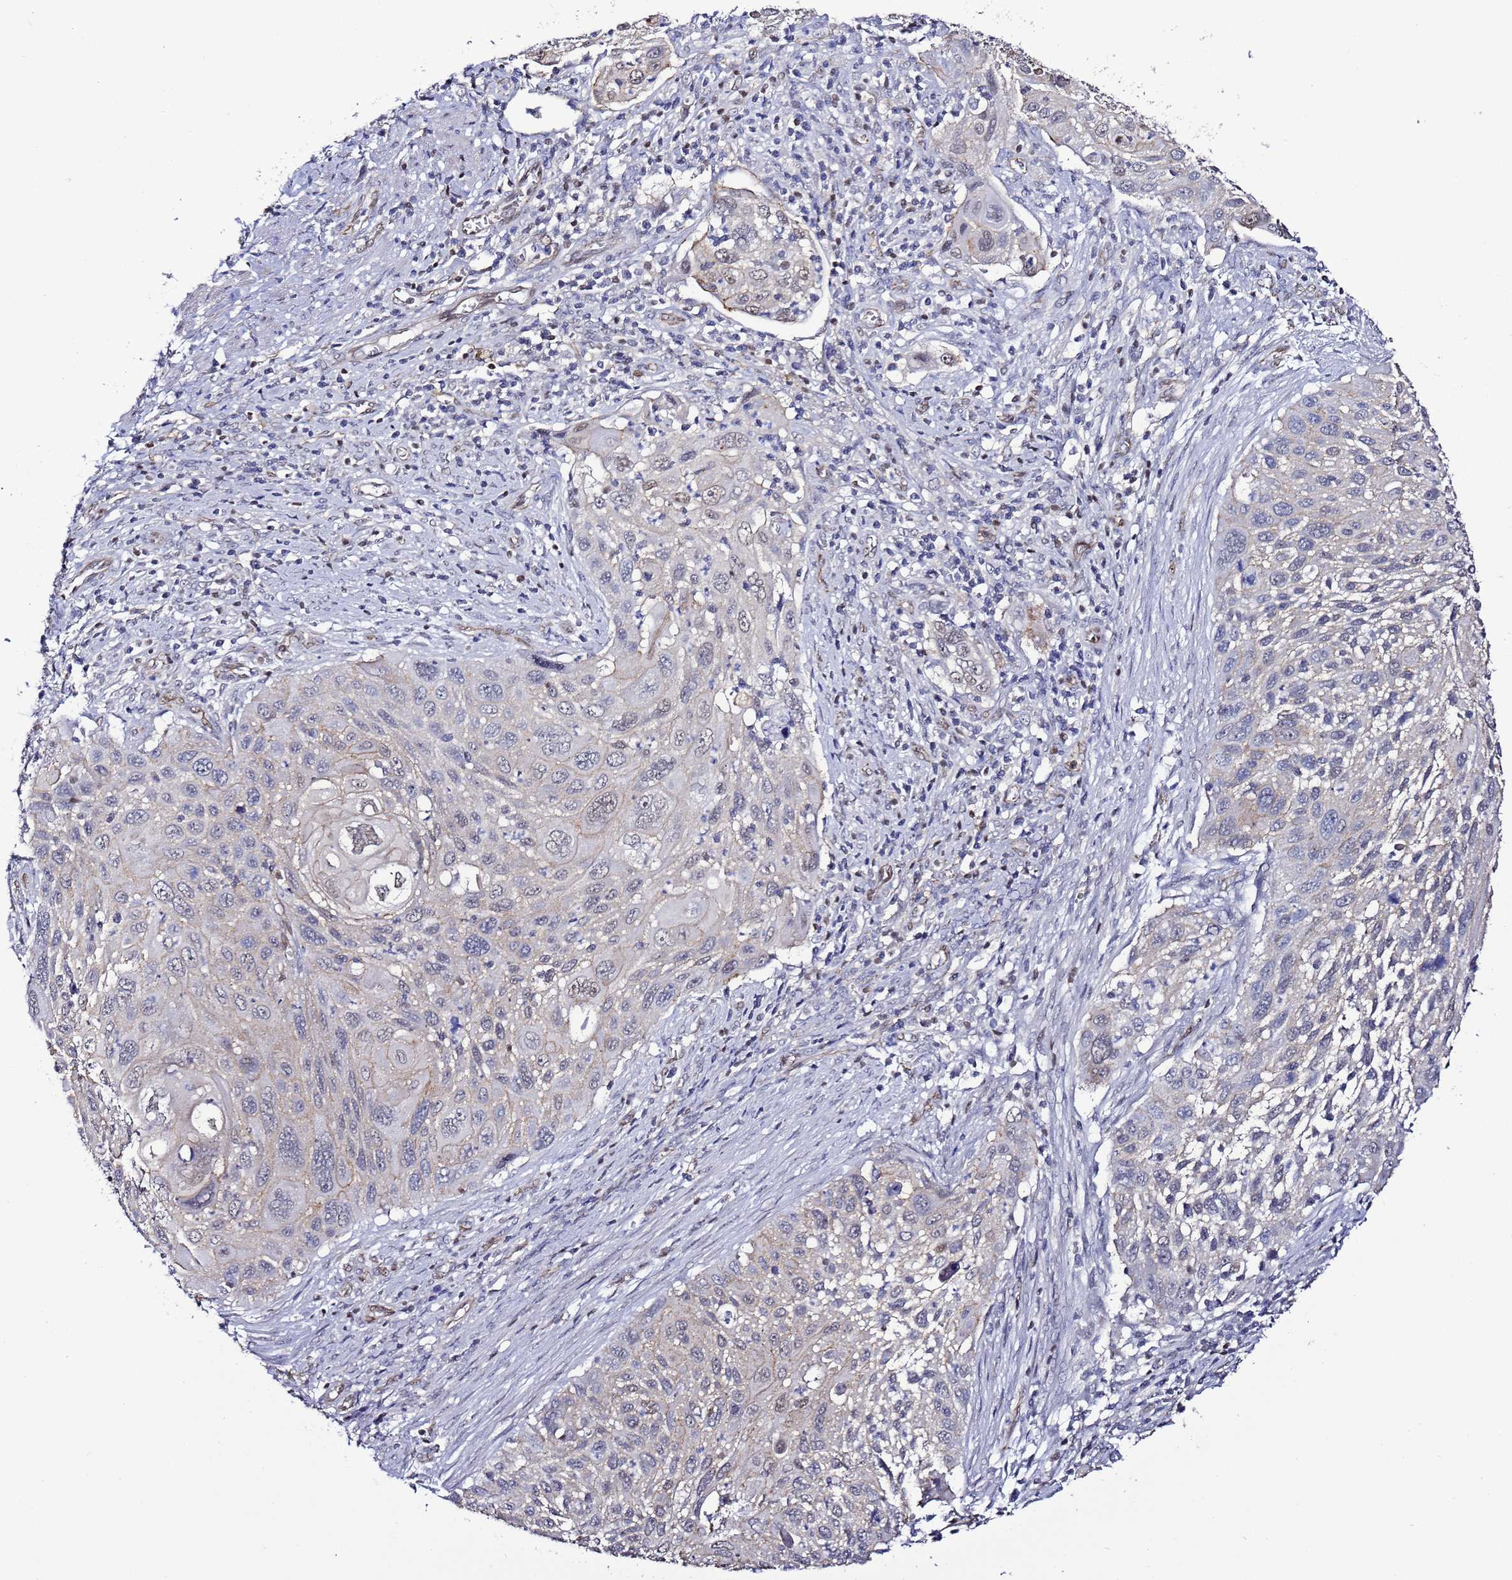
{"staining": {"intensity": "weak", "quantity": "<25%", "location": "cytoplasmic/membranous,nuclear"}, "tissue": "cervical cancer", "cell_type": "Tumor cells", "image_type": "cancer", "snomed": [{"axis": "morphology", "description": "Squamous cell carcinoma, NOS"}, {"axis": "topography", "description": "Cervix"}], "caption": "Histopathology image shows no protein positivity in tumor cells of squamous cell carcinoma (cervical) tissue. Brightfield microscopy of IHC stained with DAB (brown) and hematoxylin (blue), captured at high magnification.", "gene": "TENM3", "patient": {"sex": "female", "age": 70}}